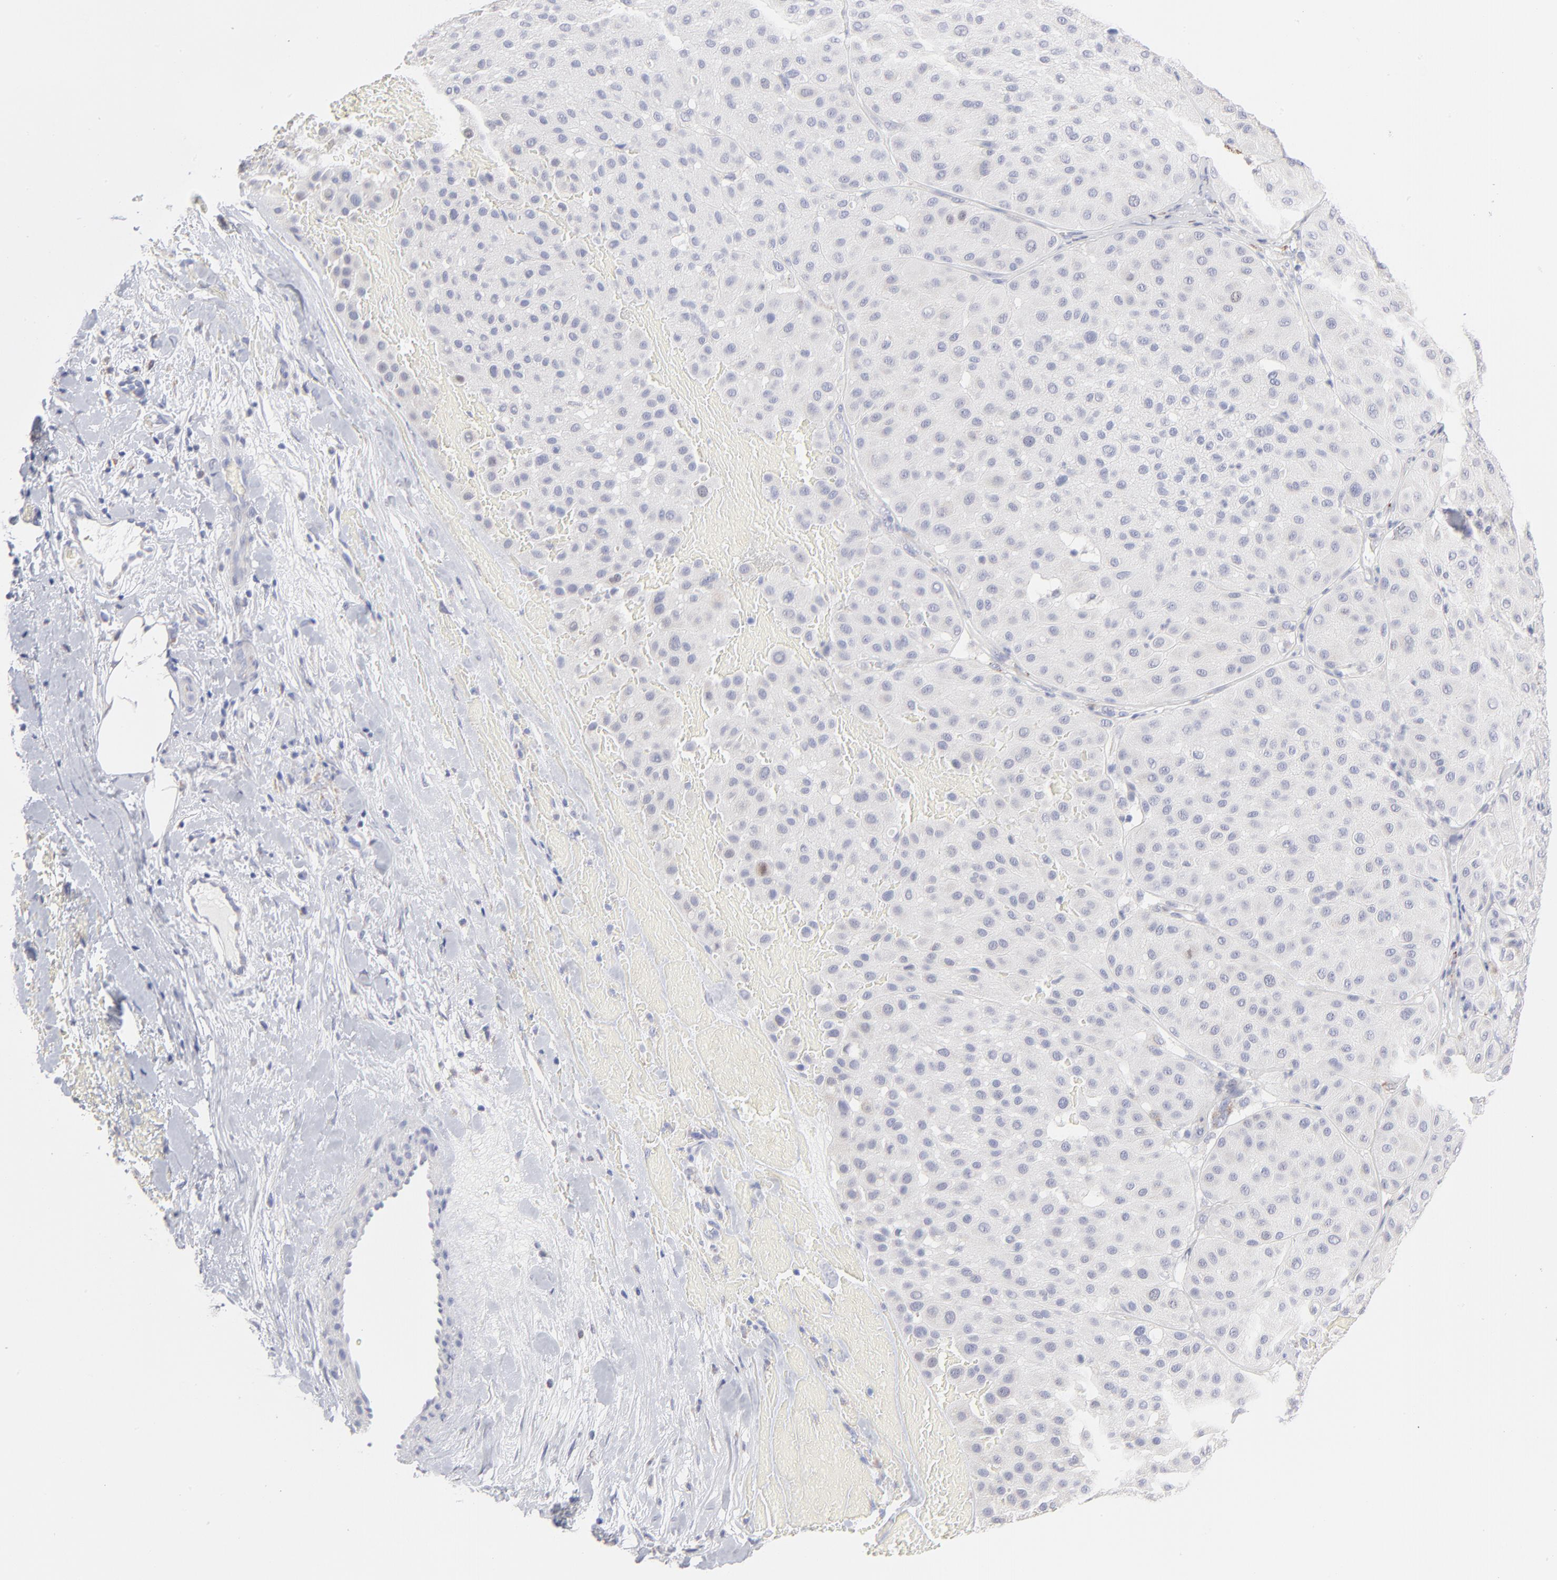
{"staining": {"intensity": "negative", "quantity": "none", "location": "none"}, "tissue": "melanoma", "cell_type": "Tumor cells", "image_type": "cancer", "snomed": [{"axis": "morphology", "description": "Normal tissue, NOS"}, {"axis": "morphology", "description": "Malignant melanoma, Metastatic site"}, {"axis": "topography", "description": "Skin"}], "caption": "Tumor cells show no significant protein staining in malignant melanoma (metastatic site).", "gene": "TST", "patient": {"sex": "male", "age": 41}}